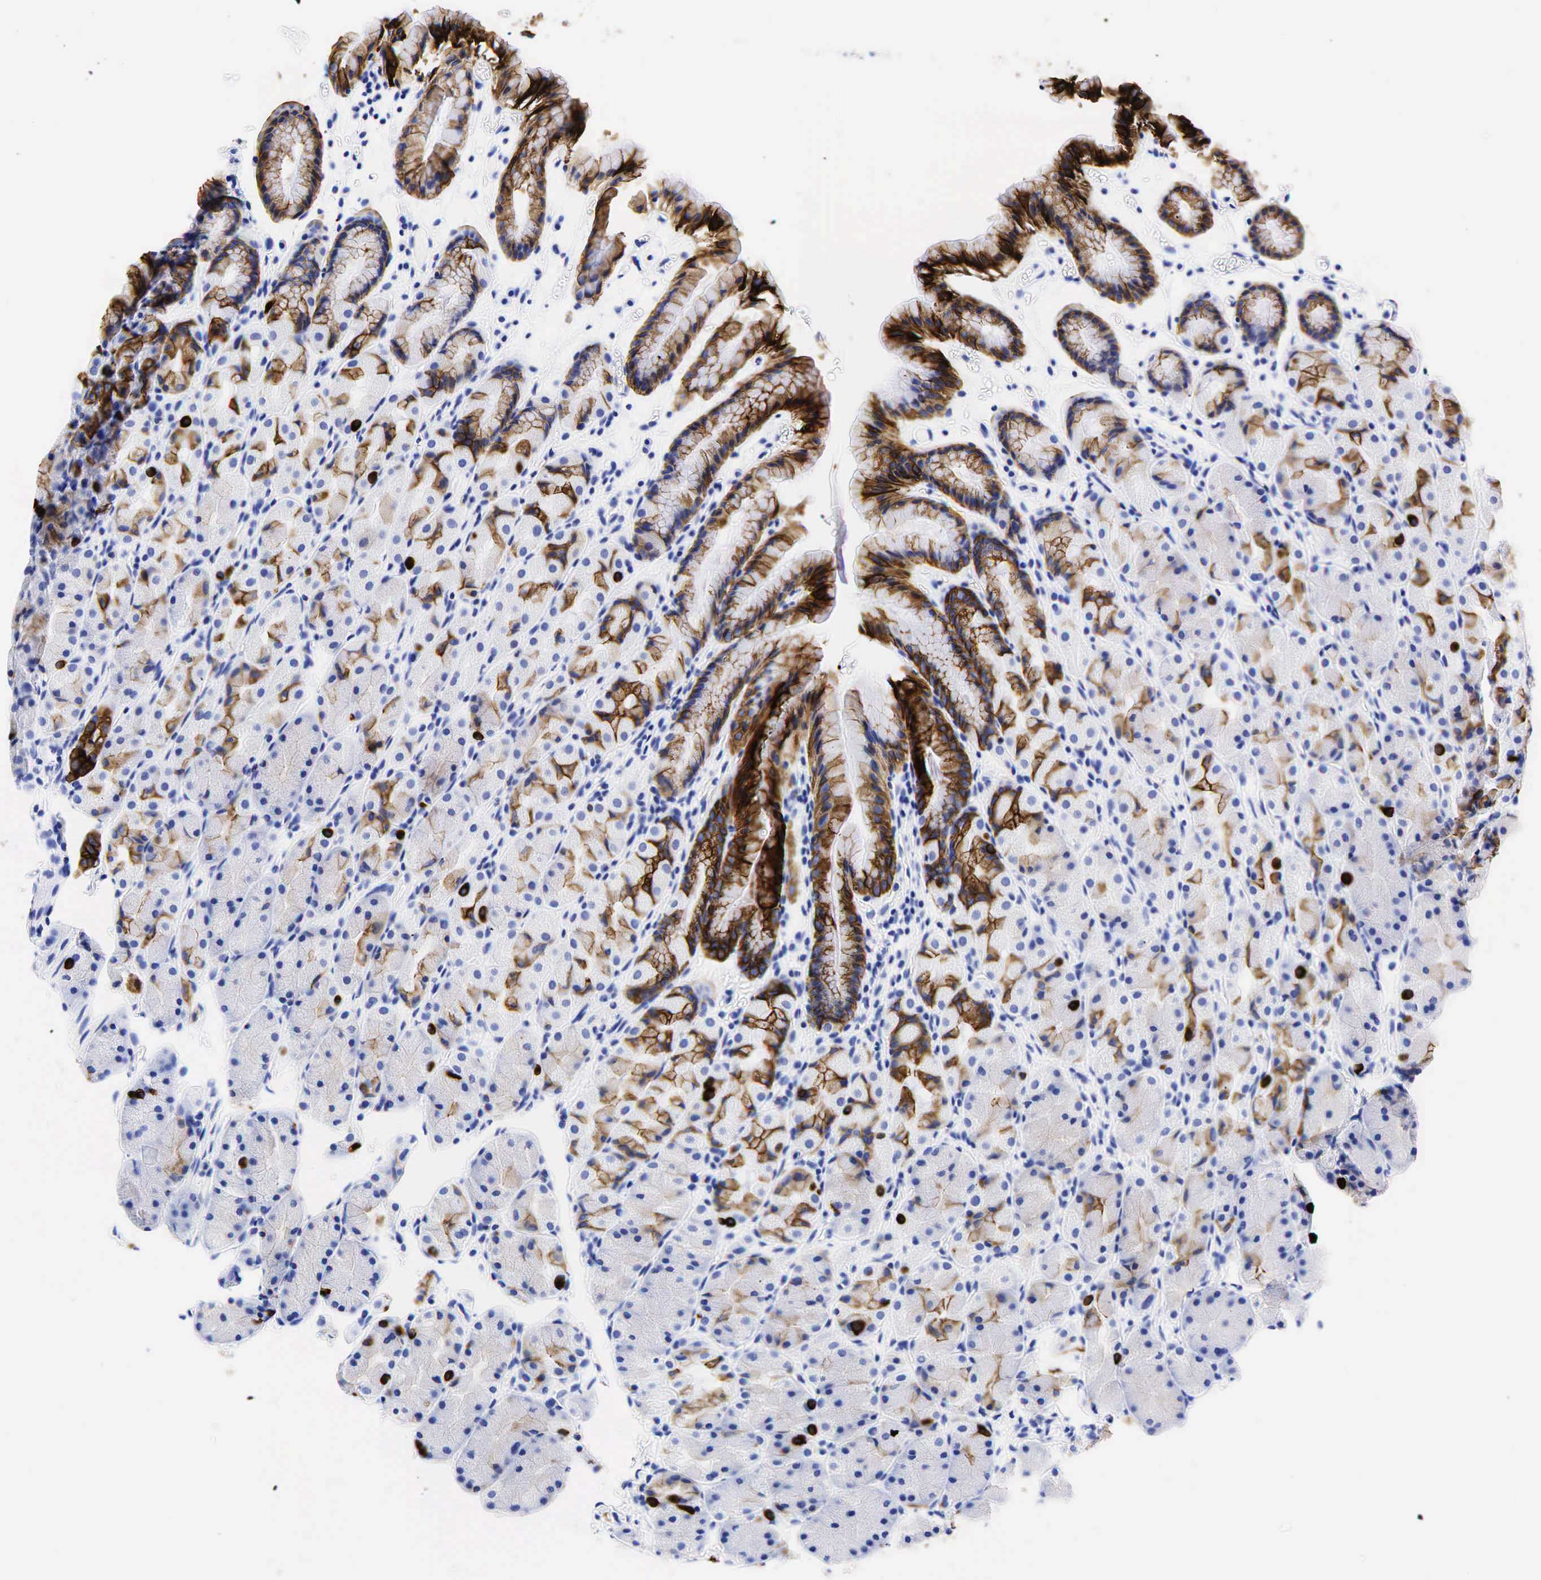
{"staining": {"intensity": "strong", "quantity": "25%-75%", "location": "cytoplasmic/membranous"}, "tissue": "stomach", "cell_type": "Glandular cells", "image_type": "normal", "snomed": [{"axis": "morphology", "description": "Adenocarcinoma, NOS"}, {"axis": "topography", "description": "Stomach, upper"}], "caption": "Immunohistochemical staining of unremarkable human stomach reveals 25%-75% levels of strong cytoplasmic/membranous protein staining in approximately 25%-75% of glandular cells. The protein is shown in brown color, while the nuclei are stained blue.", "gene": "KRT19", "patient": {"sex": "male", "age": 47}}